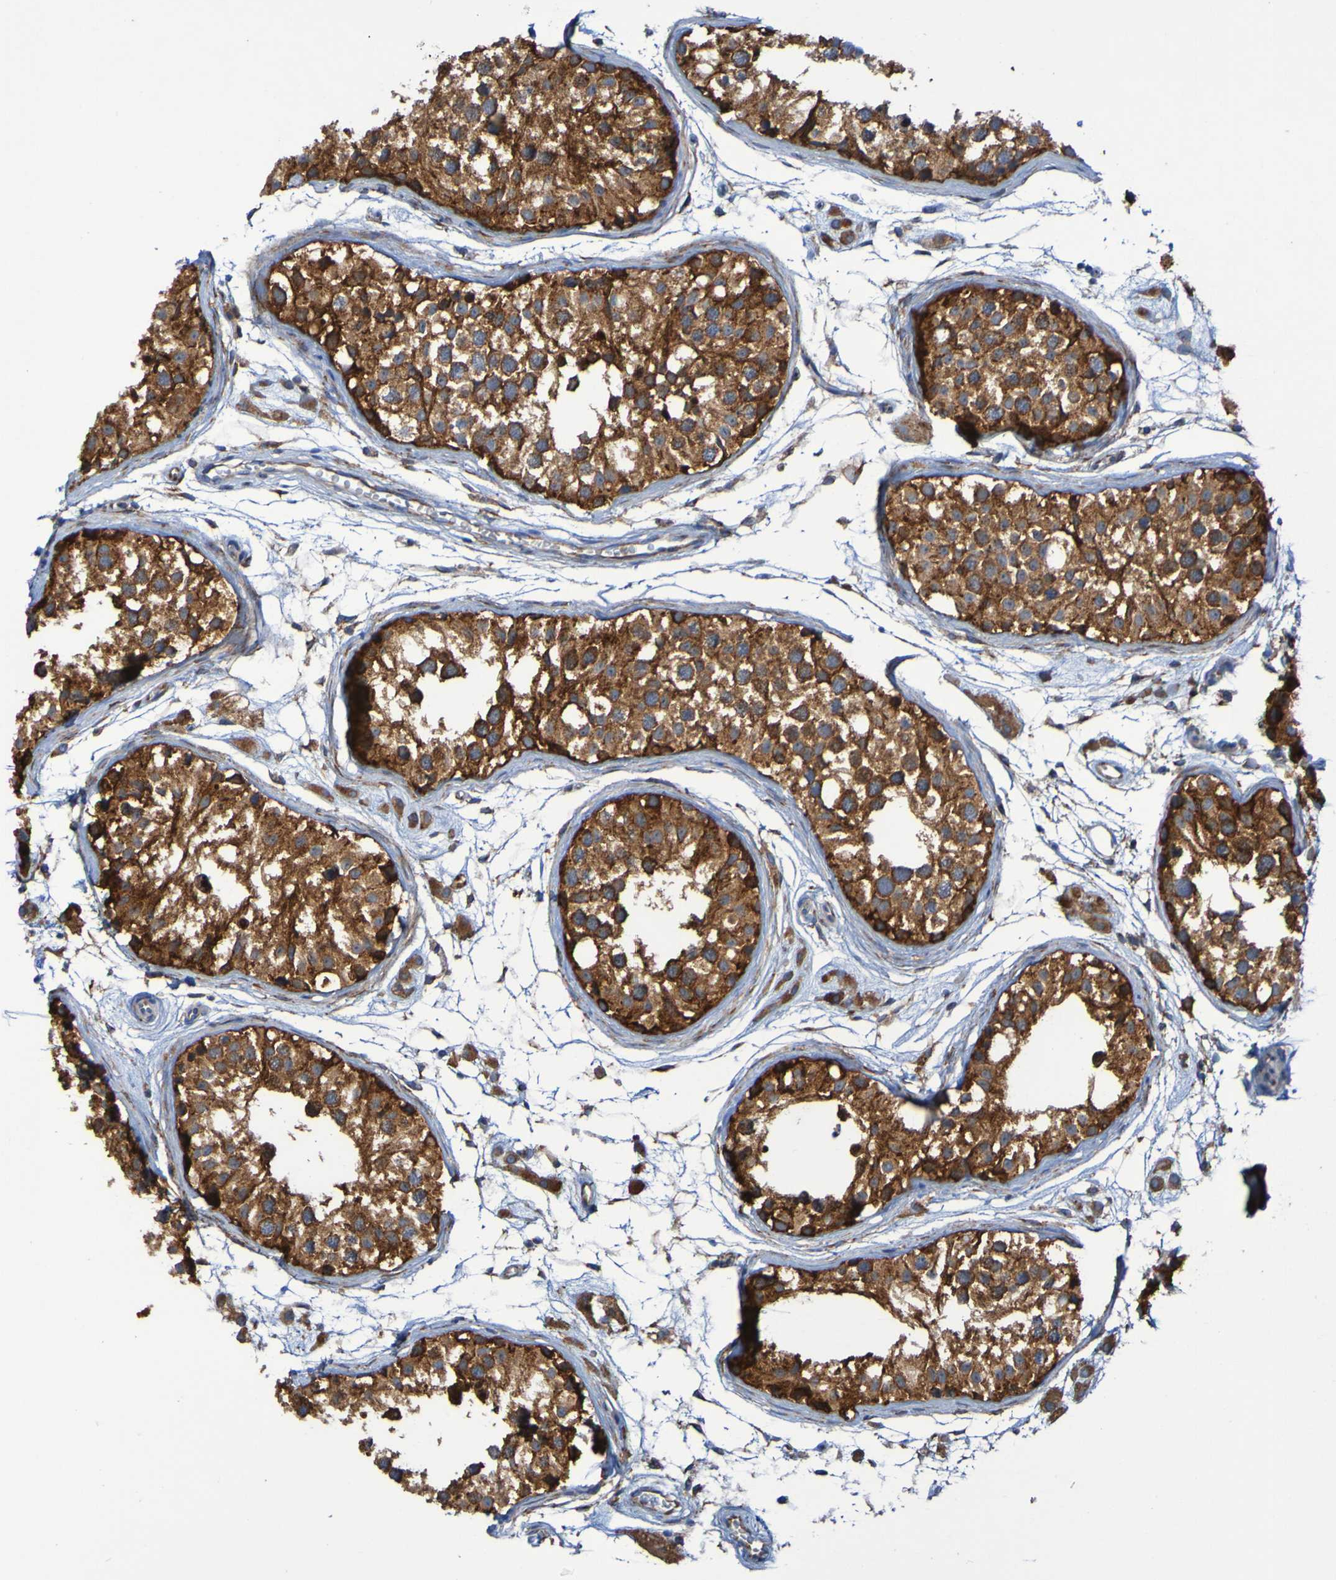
{"staining": {"intensity": "strong", "quantity": ">75%", "location": "cytoplasmic/membranous"}, "tissue": "testis", "cell_type": "Cells in seminiferous ducts", "image_type": "normal", "snomed": [{"axis": "morphology", "description": "Normal tissue, NOS"}, {"axis": "morphology", "description": "Adenocarcinoma, metastatic, NOS"}, {"axis": "topography", "description": "Testis"}], "caption": "A histopathology image showing strong cytoplasmic/membranous positivity in approximately >75% of cells in seminiferous ducts in unremarkable testis, as visualized by brown immunohistochemical staining.", "gene": "FKBP3", "patient": {"sex": "male", "age": 26}}